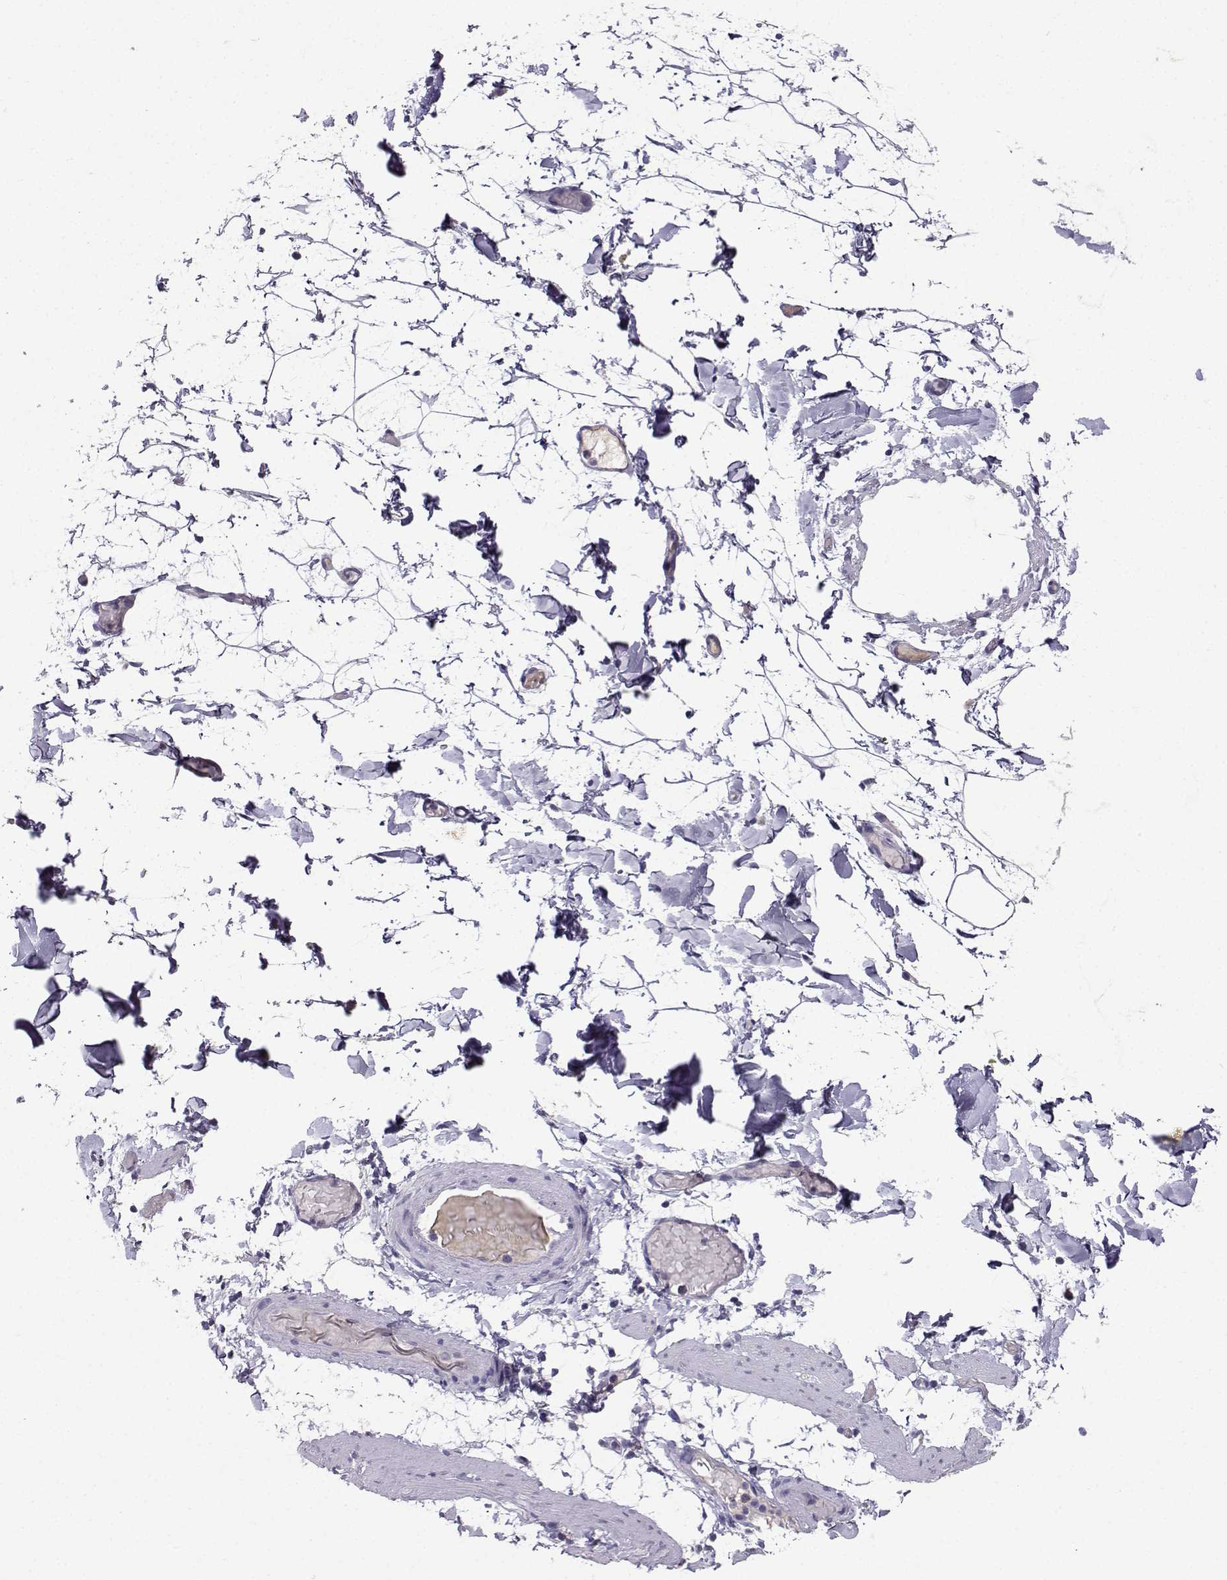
{"staining": {"intensity": "weak", "quantity": "<25%", "location": "cytoplasmic/membranous"}, "tissue": "adipose tissue", "cell_type": "Adipocytes", "image_type": "normal", "snomed": [{"axis": "morphology", "description": "Normal tissue, NOS"}, {"axis": "topography", "description": "Gallbladder"}, {"axis": "topography", "description": "Peripheral nerve tissue"}], "caption": "This is an immunohistochemistry (IHC) image of normal human adipose tissue. There is no positivity in adipocytes.", "gene": "GRIK4", "patient": {"sex": "female", "age": 45}}